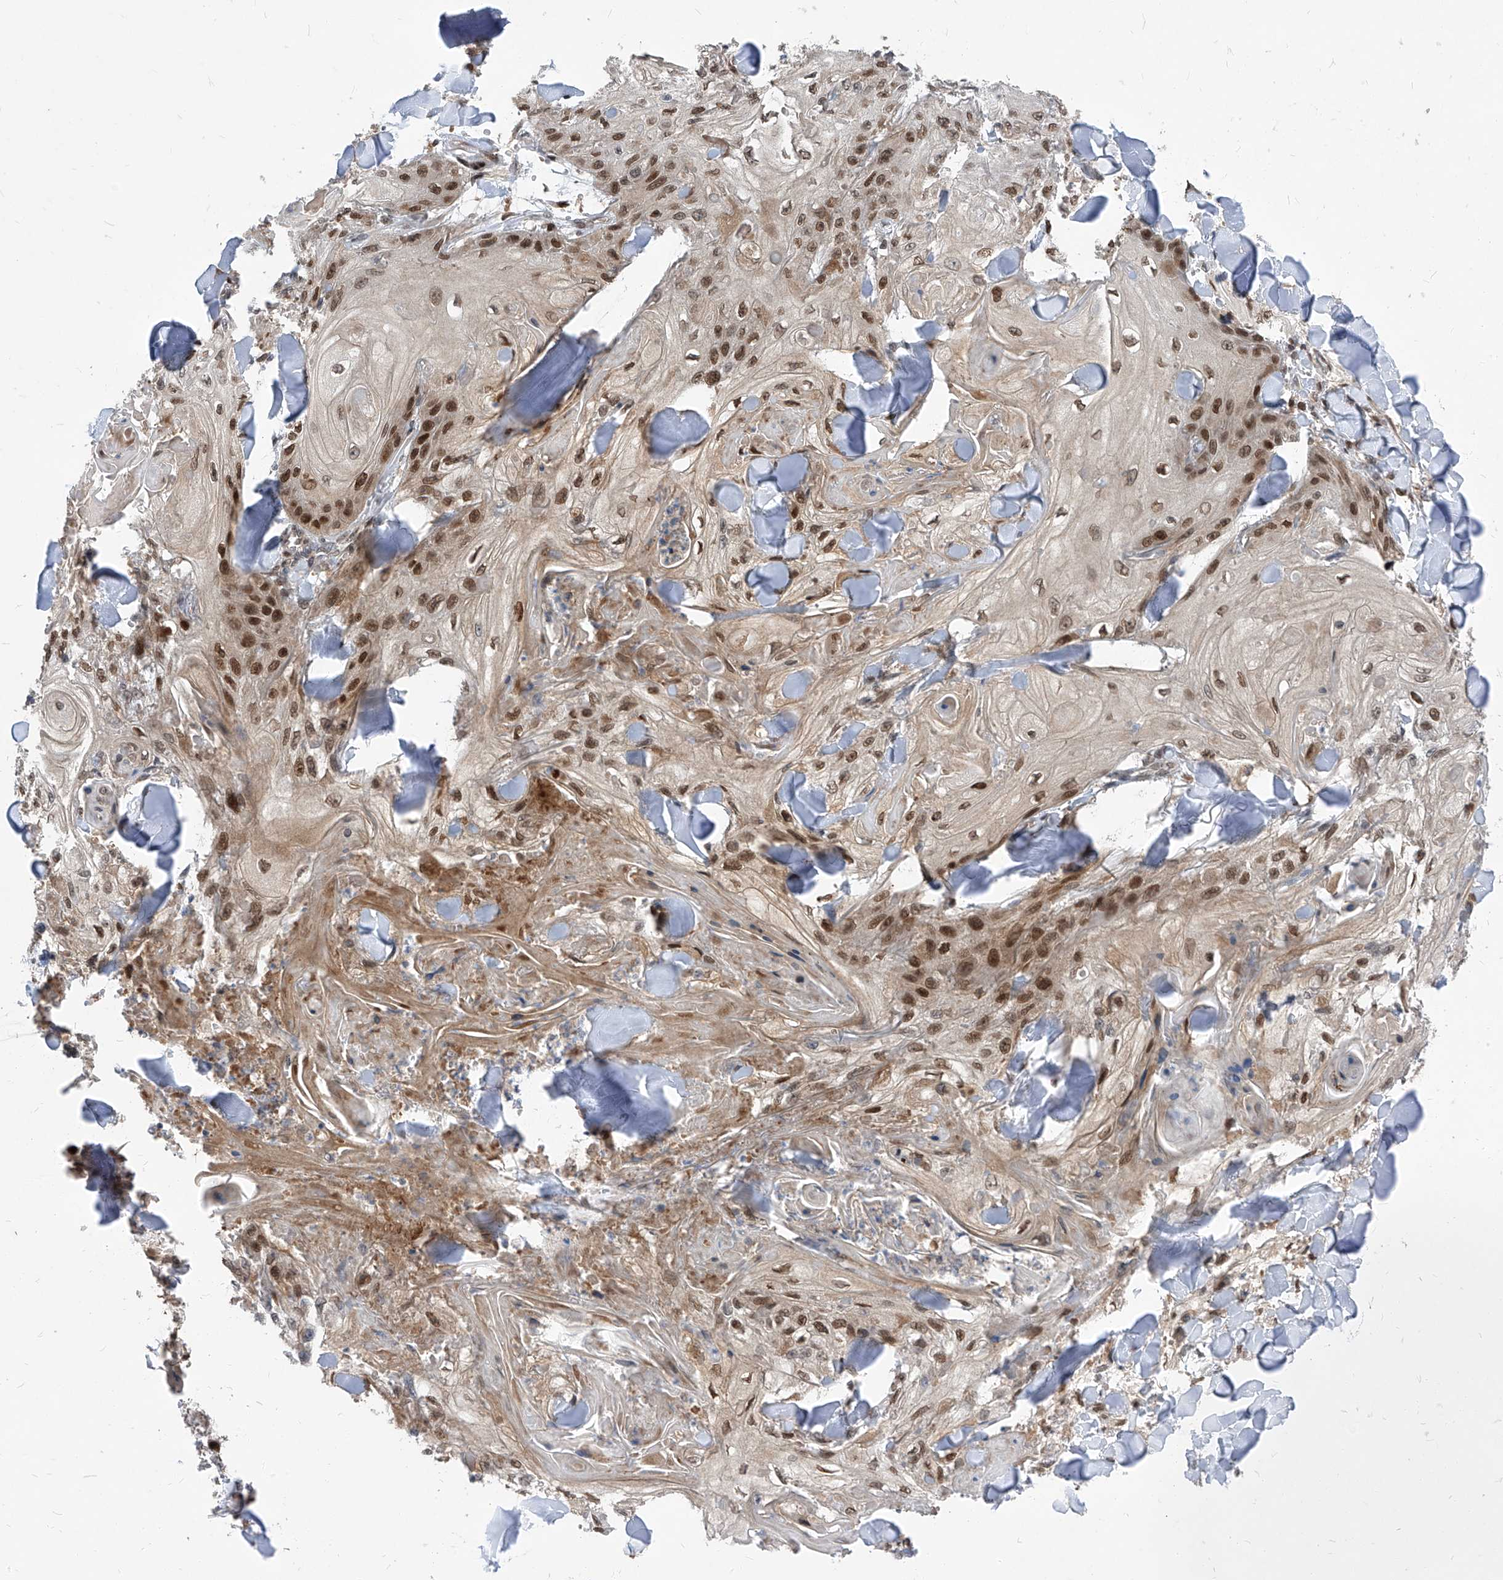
{"staining": {"intensity": "moderate", "quantity": ">75%", "location": "nuclear"}, "tissue": "skin cancer", "cell_type": "Tumor cells", "image_type": "cancer", "snomed": [{"axis": "morphology", "description": "Squamous cell carcinoma, NOS"}, {"axis": "topography", "description": "Skin"}], "caption": "Immunohistochemistry (IHC) histopathology image of neoplastic tissue: human skin cancer stained using IHC shows medium levels of moderate protein expression localized specifically in the nuclear of tumor cells, appearing as a nuclear brown color.", "gene": "KPNB1", "patient": {"sex": "male", "age": 74}}